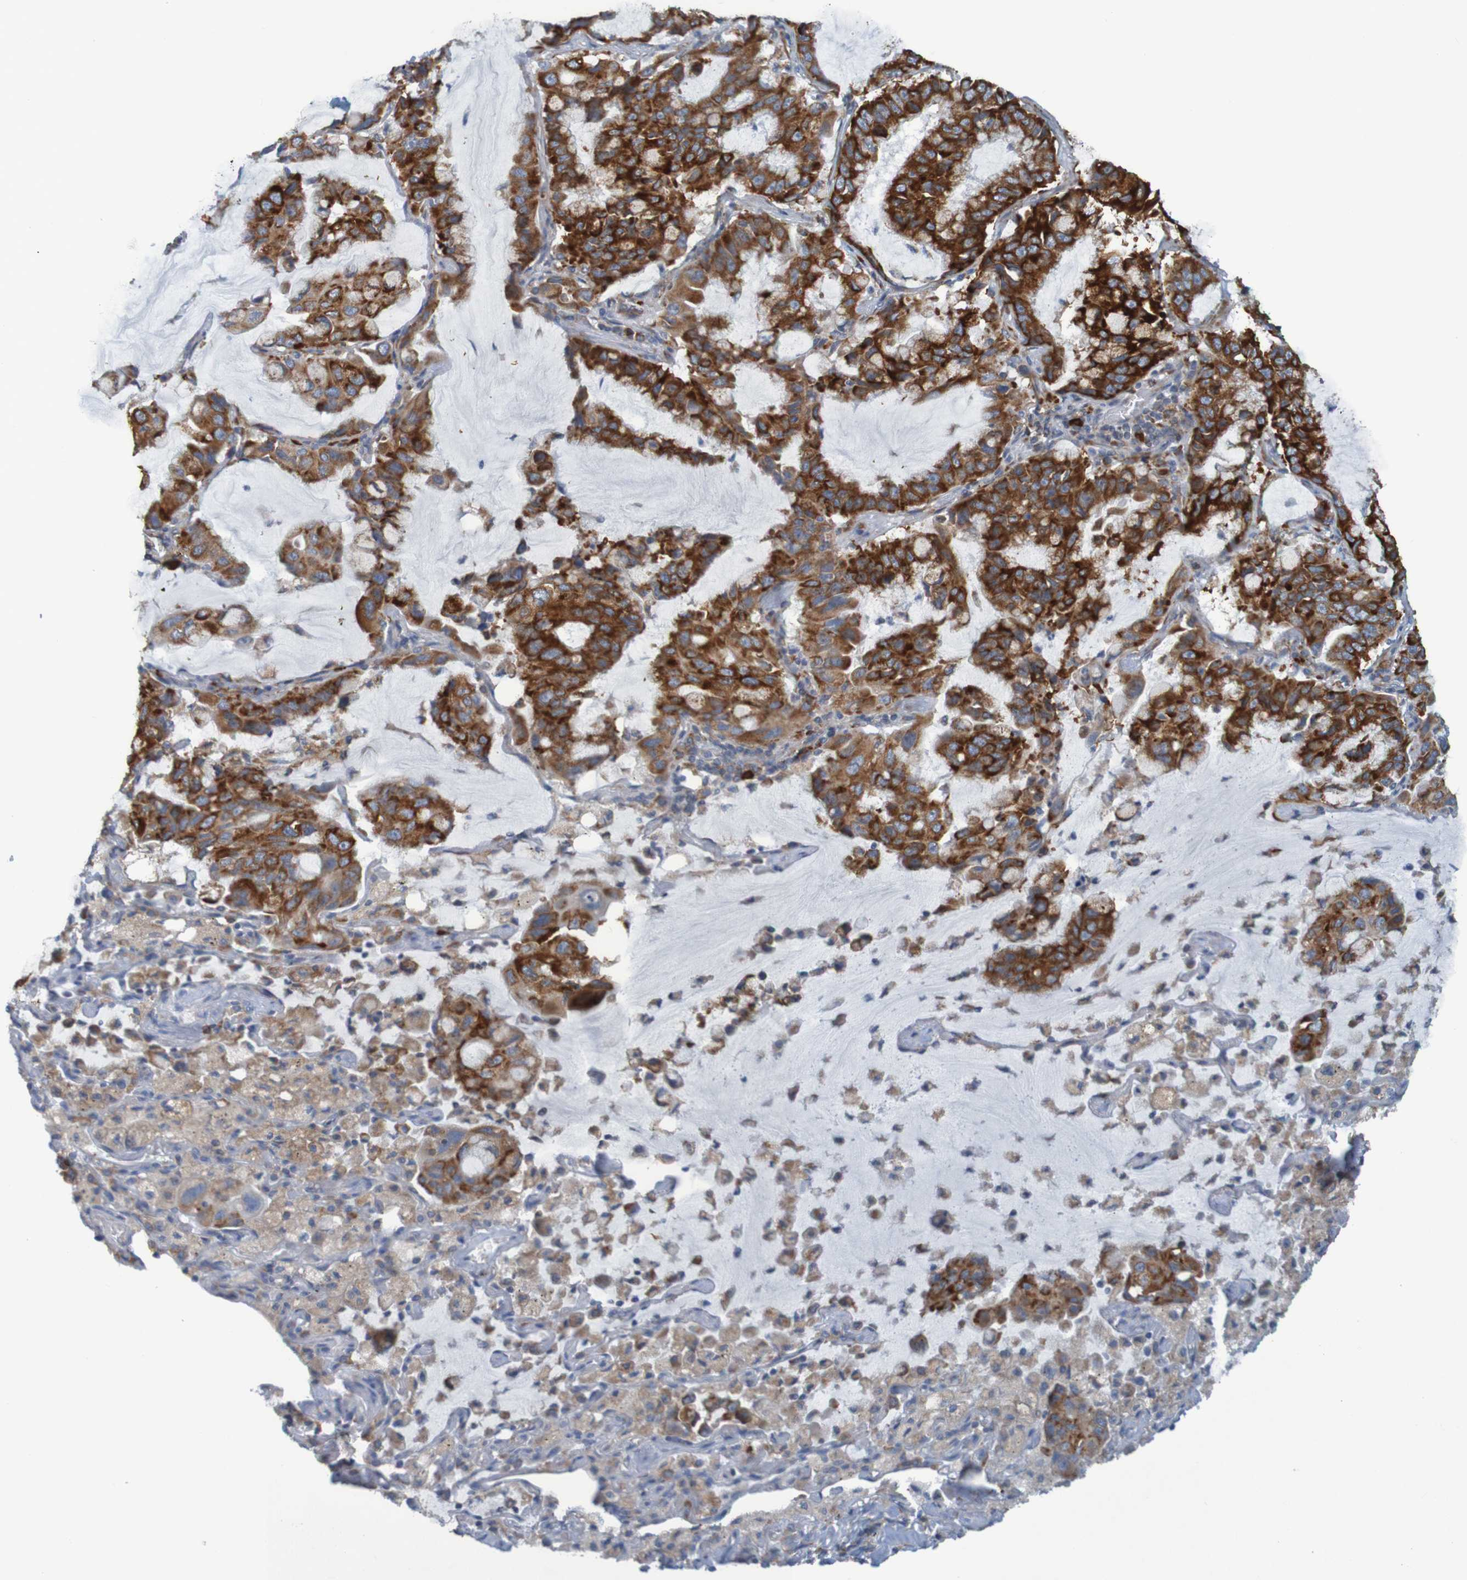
{"staining": {"intensity": "moderate", "quantity": ">75%", "location": "cytoplasmic/membranous"}, "tissue": "lung cancer", "cell_type": "Tumor cells", "image_type": "cancer", "snomed": [{"axis": "morphology", "description": "Adenocarcinoma, NOS"}, {"axis": "topography", "description": "Lung"}], "caption": "A brown stain shows moderate cytoplasmic/membranous staining of a protein in lung adenocarcinoma tumor cells.", "gene": "SSR1", "patient": {"sex": "male", "age": 64}}